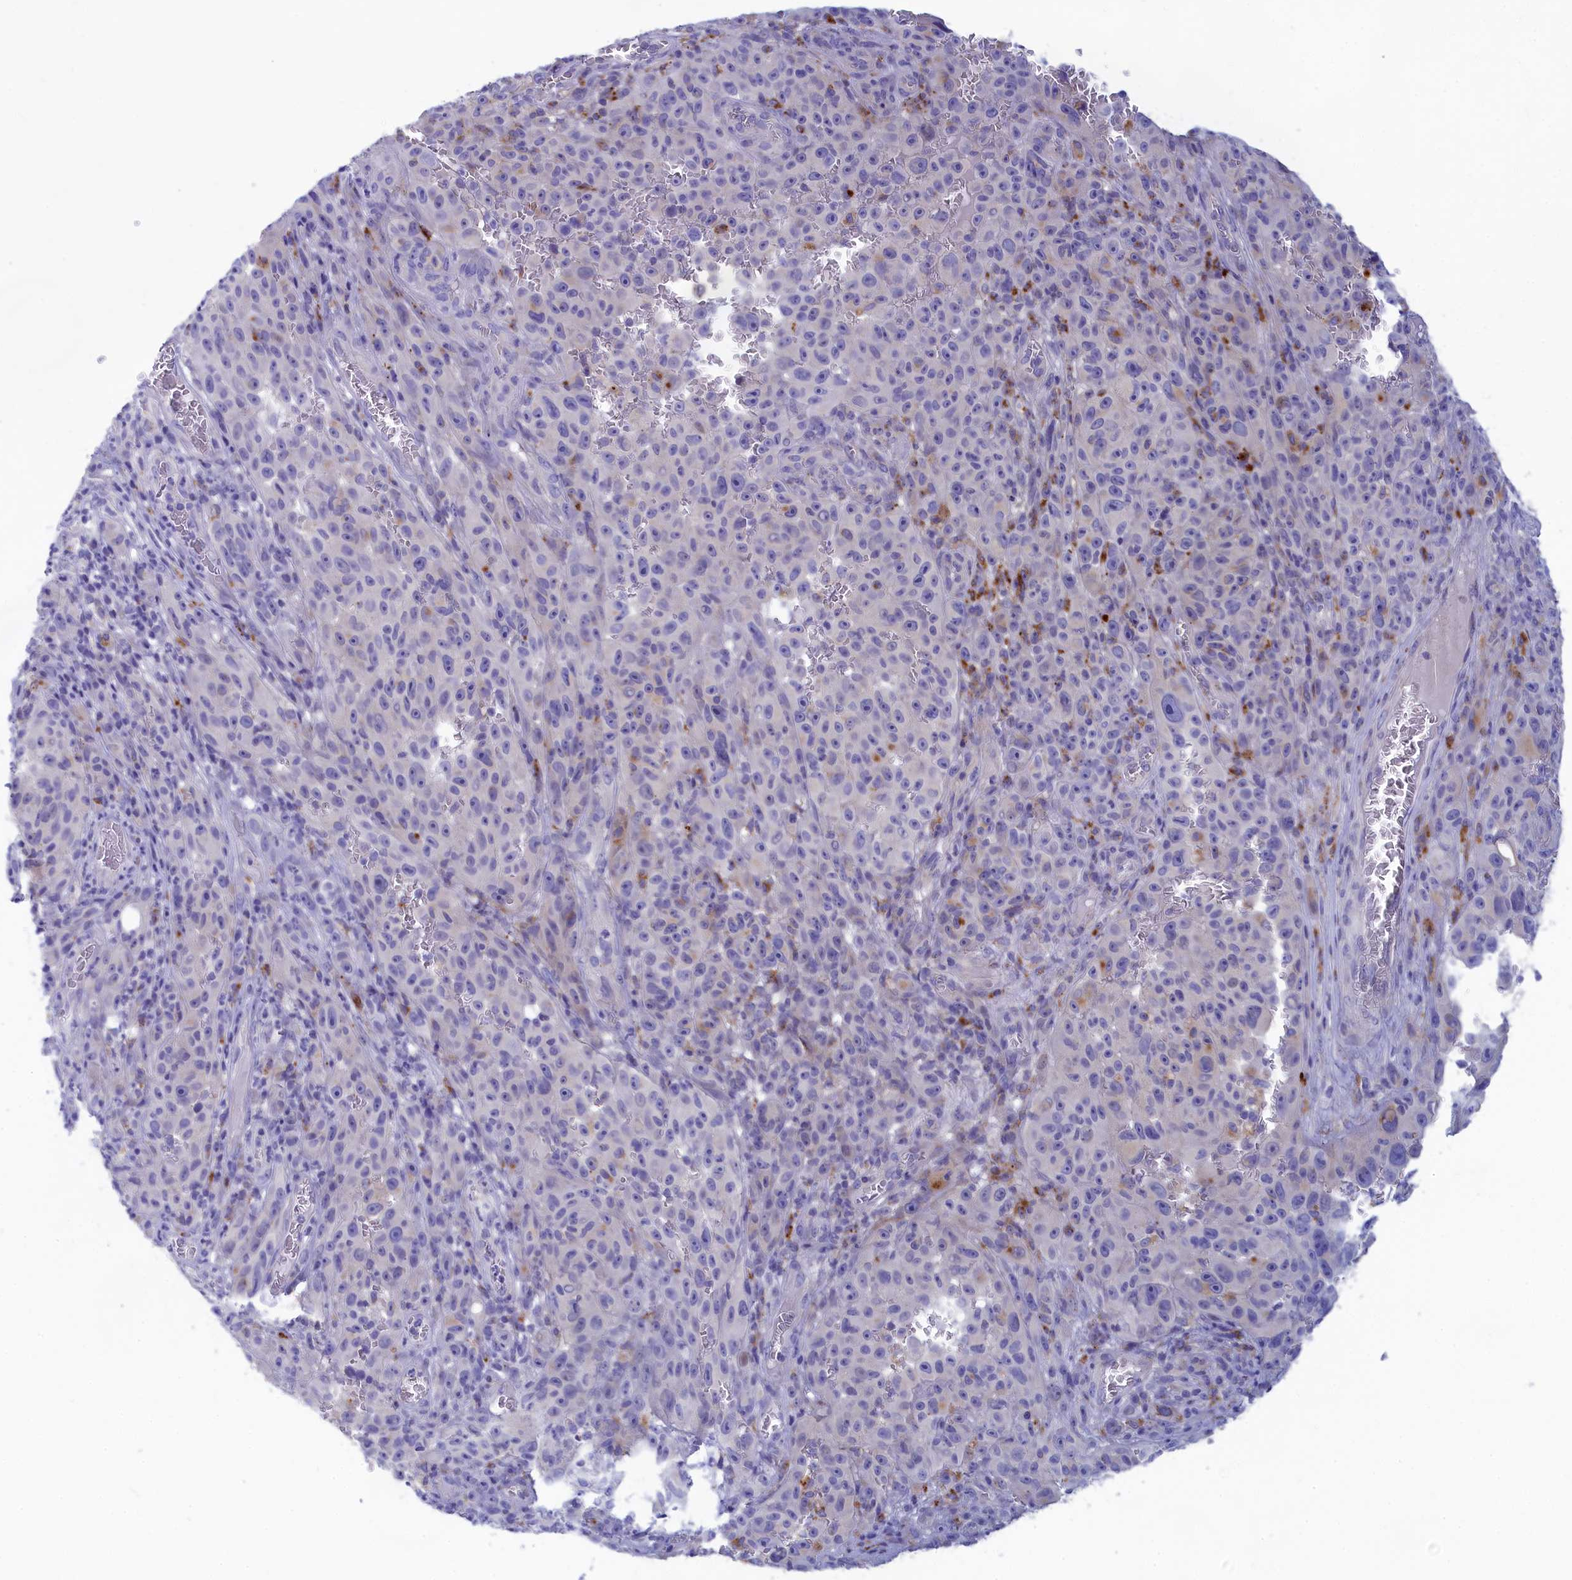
{"staining": {"intensity": "negative", "quantity": "none", "location": "none"}, "tissue": "melanoma", "cell_type": "Tumor cells", "image_type": "cancer", "snomed": [{"axis": "morphology", "description": "Malignant melanoma, NOS"}, {"axis": "topography", "description": "Skin"}], "caption": "Immunohistochemistry (IHC) histopathology image of neoplastic tissue: melanoma stained with DAB (3,3'-diaminobenzidine) displays no significant protein positivity in tumor cells. (Stains: DAB immunohistochemistry with hematoxylin counter stain, Microscopy: brightfield microscopy at high magnification).", "gene": "WDR6", "patient": {"sex": "female", "age": 82}}